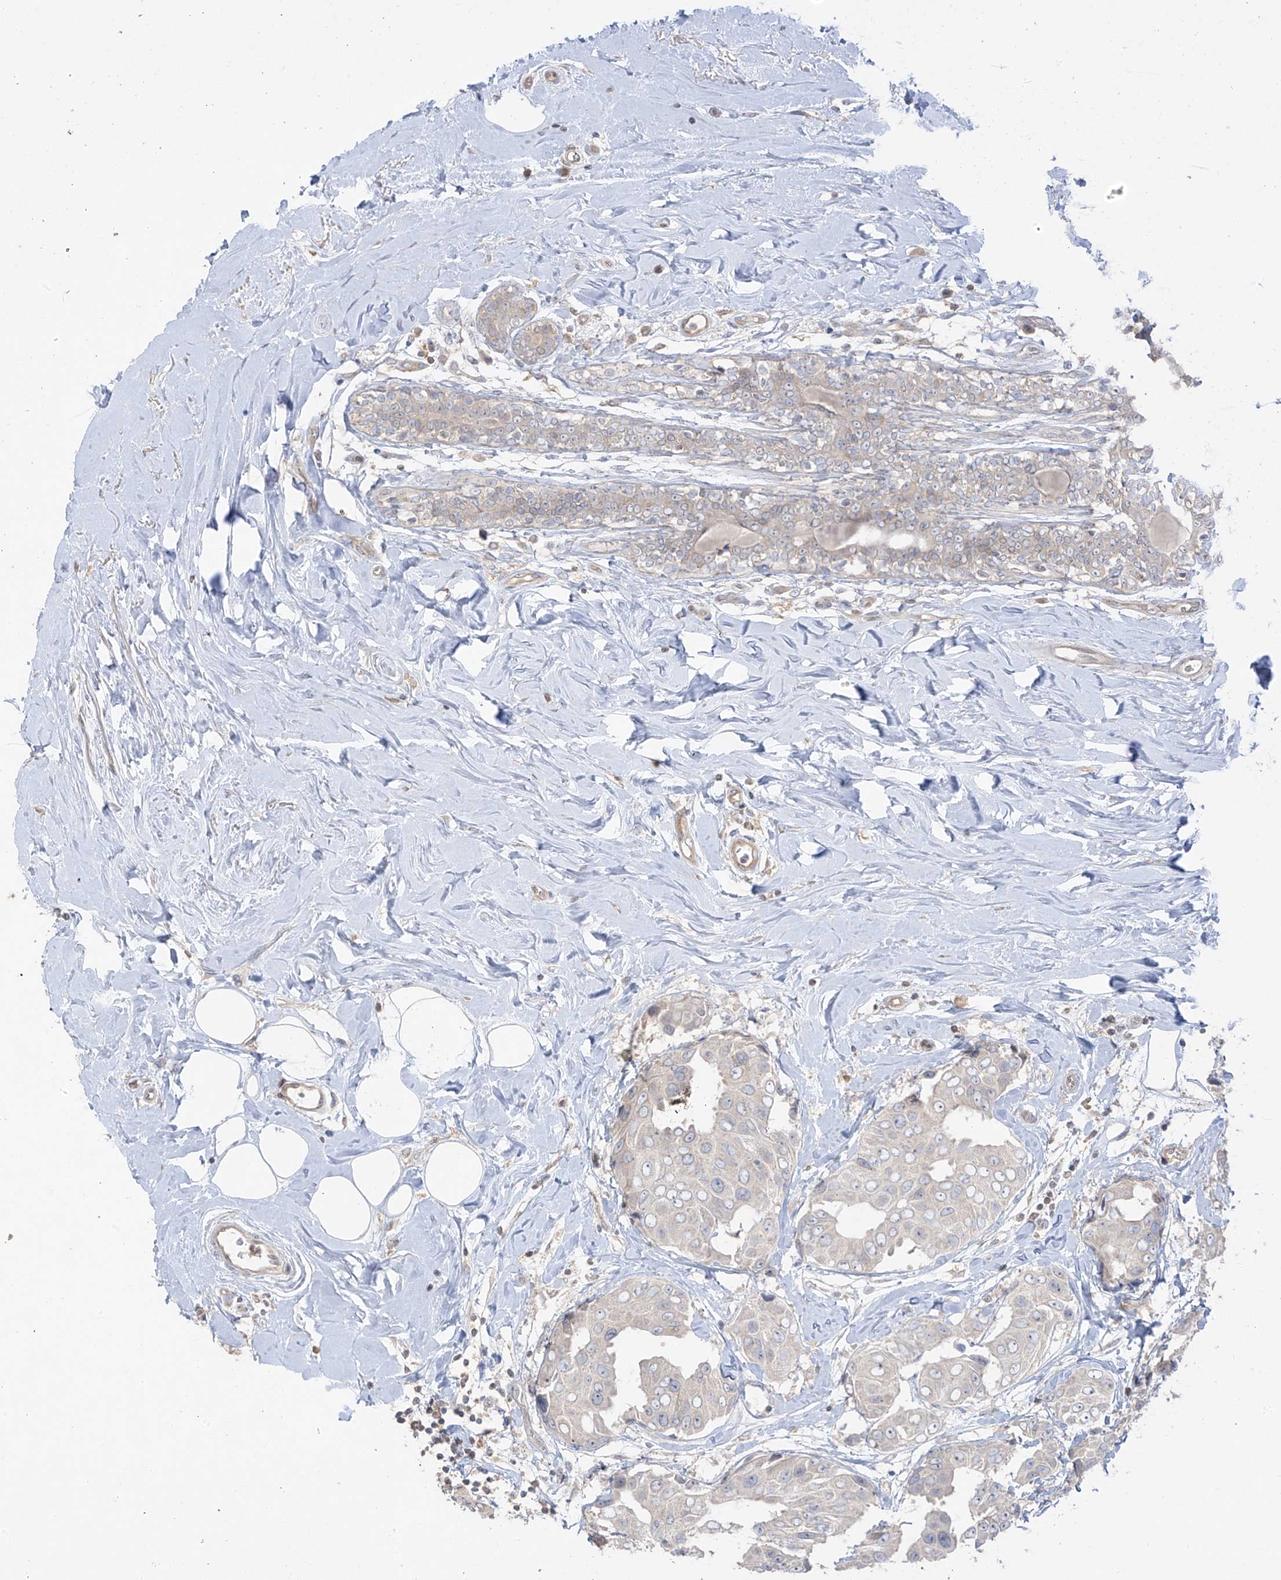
{"staining": {"intensity": "negative", "quantity": "none", "location": "none"}, "tissue": "breast cancer", "cell_type": "Tumor cells", "image_type": "cancer", "snomed": [{"axis": "morphology", "description": "Normal tissue, NOS"}, {"axis": "morphology", "description": "Duct carcinoma"}, {"axis": "topography", "description": "Breast"}], "caption": "Immunohistochemistry (IHC) of breast cancer (invasive ductal carcinoma) exhibits no expression in tumor cells. The staining was performed using DAB to visualize the protein expression in brown, while the nuclei were stained in blue with hematoxylin (Magnification: 20x).", "gene": "ANGEL2", "patient": {"sex": "female", "age": 39}}